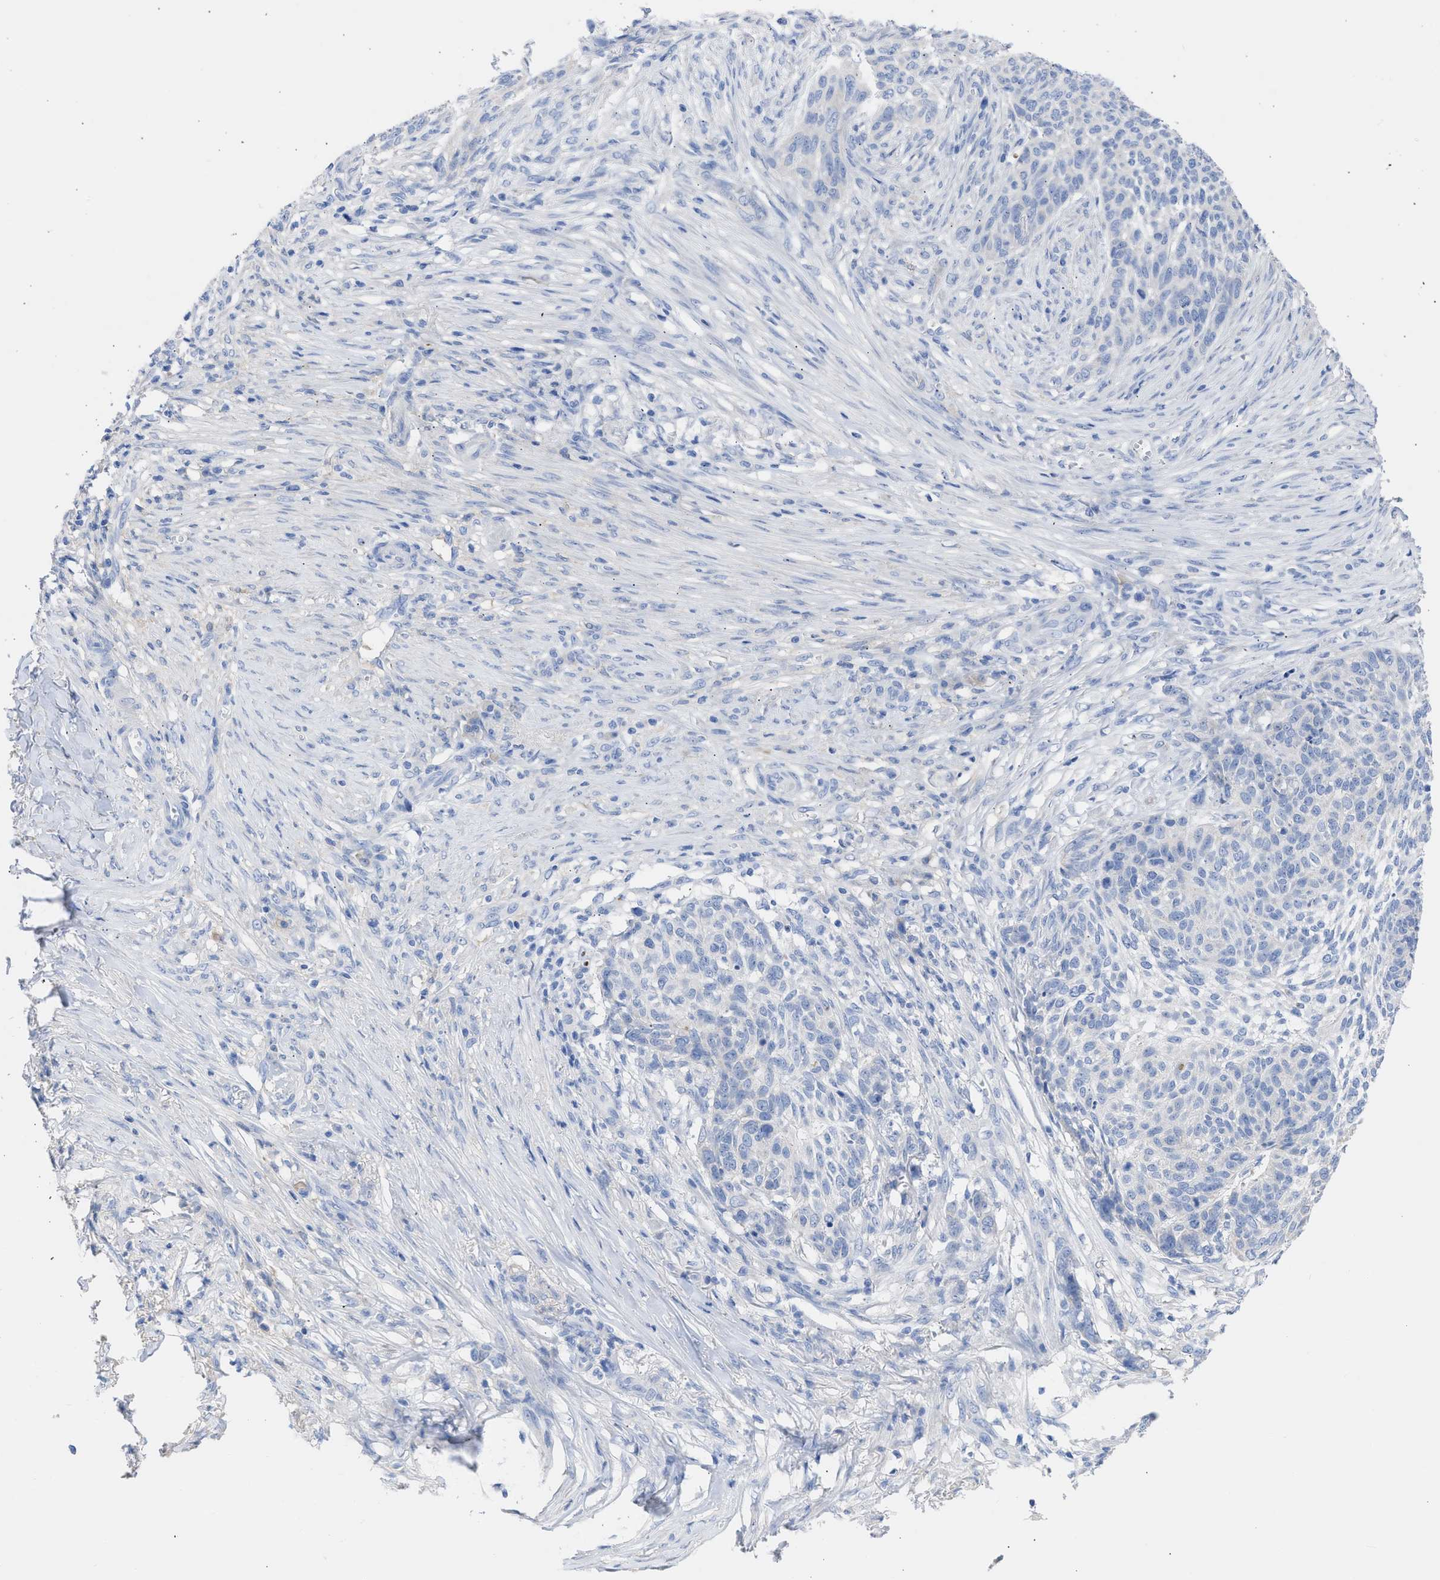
{"staining": {"intensity": "negative", "quantity": "none", "location": "none"}, "tissue": "skin cancer", "cell_type": "Tumor cells", "image_type": "cancer", "snomed": [{"axis": "morphology", "description": "Basal cell carcinoma"}, {"axis": "topography", "description": "Skin"}], "caption": "A high-resolution histopathology image shows immunohistochemistry (IHC) staining of basal cell carcinoma (skin), which reveals no significant staining in tumor cells.", "gene": "RSPH1", "patient": {"sex": "male", "age": 85}}